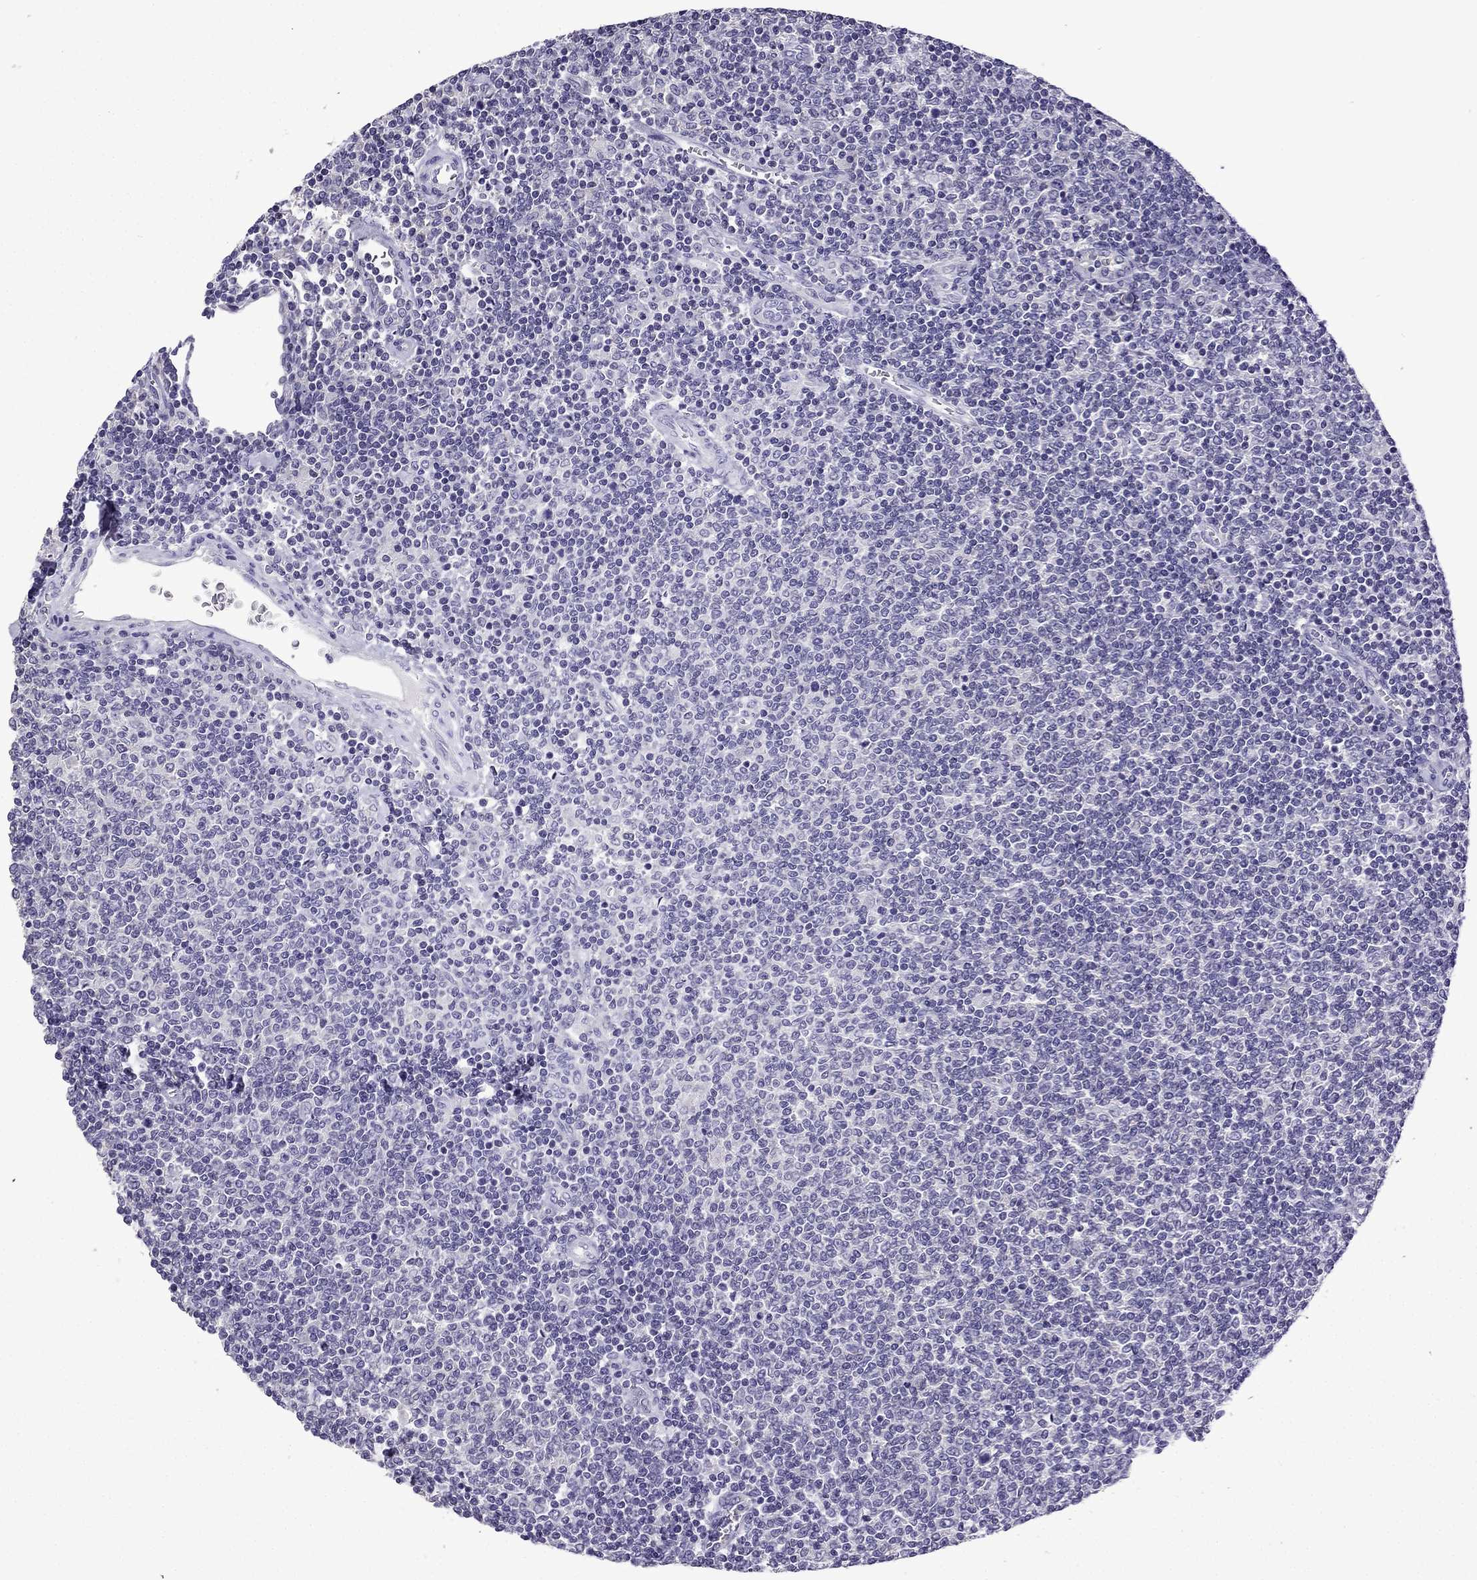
{"staining": {"intensity": "negative", "quantity": "none", "location": "none"}, "tissue": "lymphoma", "cell_type": "Tumor cells", "image_type": "cancer", "snomed": [{"axis": "morphology", "description": "Malignant lymphoma, non-Hodgkin's type, Low grade"}, {"axis": "topography", "description": "Lymph node"}], "caption": "There is no significant expression in tumor cells of malignant lymphoma, non-Hodgkin's type (low-grade).", "gene": "TTN", "patient": {"sex": "male", "age": 52}}